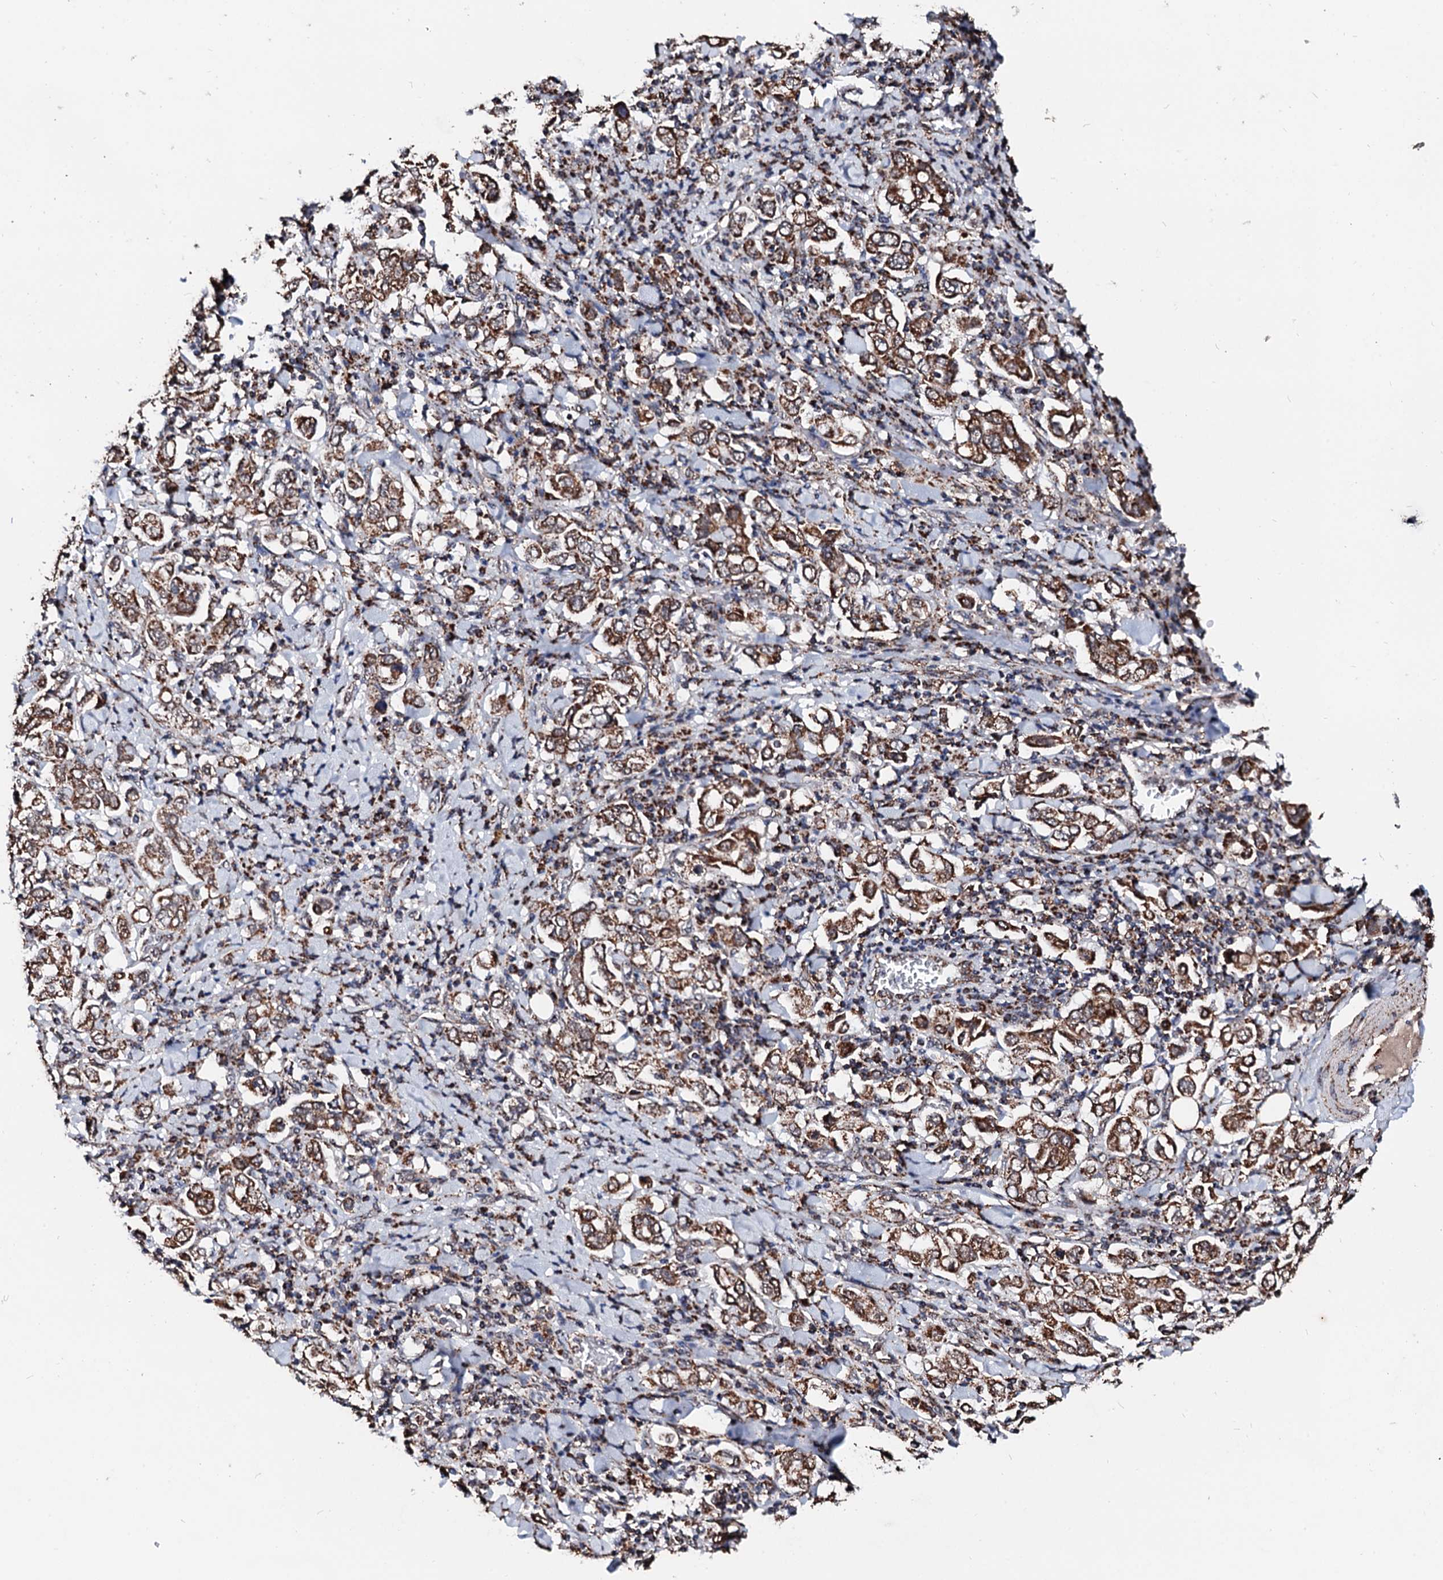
{"staining": {"intensity": "moderate", "quantity": ">75%", "location": "cytoplasmic/membranous"}, "tissue": "stomach cancer", "cell_type": "Tumor cells", "image_type": "cancer", "snomed": [{"axis": "morphology", "description": "Adenocarcinoma, NOS"}, {"axis": "topography", "description": "Stomach, upper"}], "caption": "Protein expression by immunohistochemistry shows moderate cytoplasmic/membranous expression in approximately >75% of tumor cells in adenocarcinoma (stomach).", "gene": "SECISBP2L", "patient": {"sex": "male", "age": 62}}